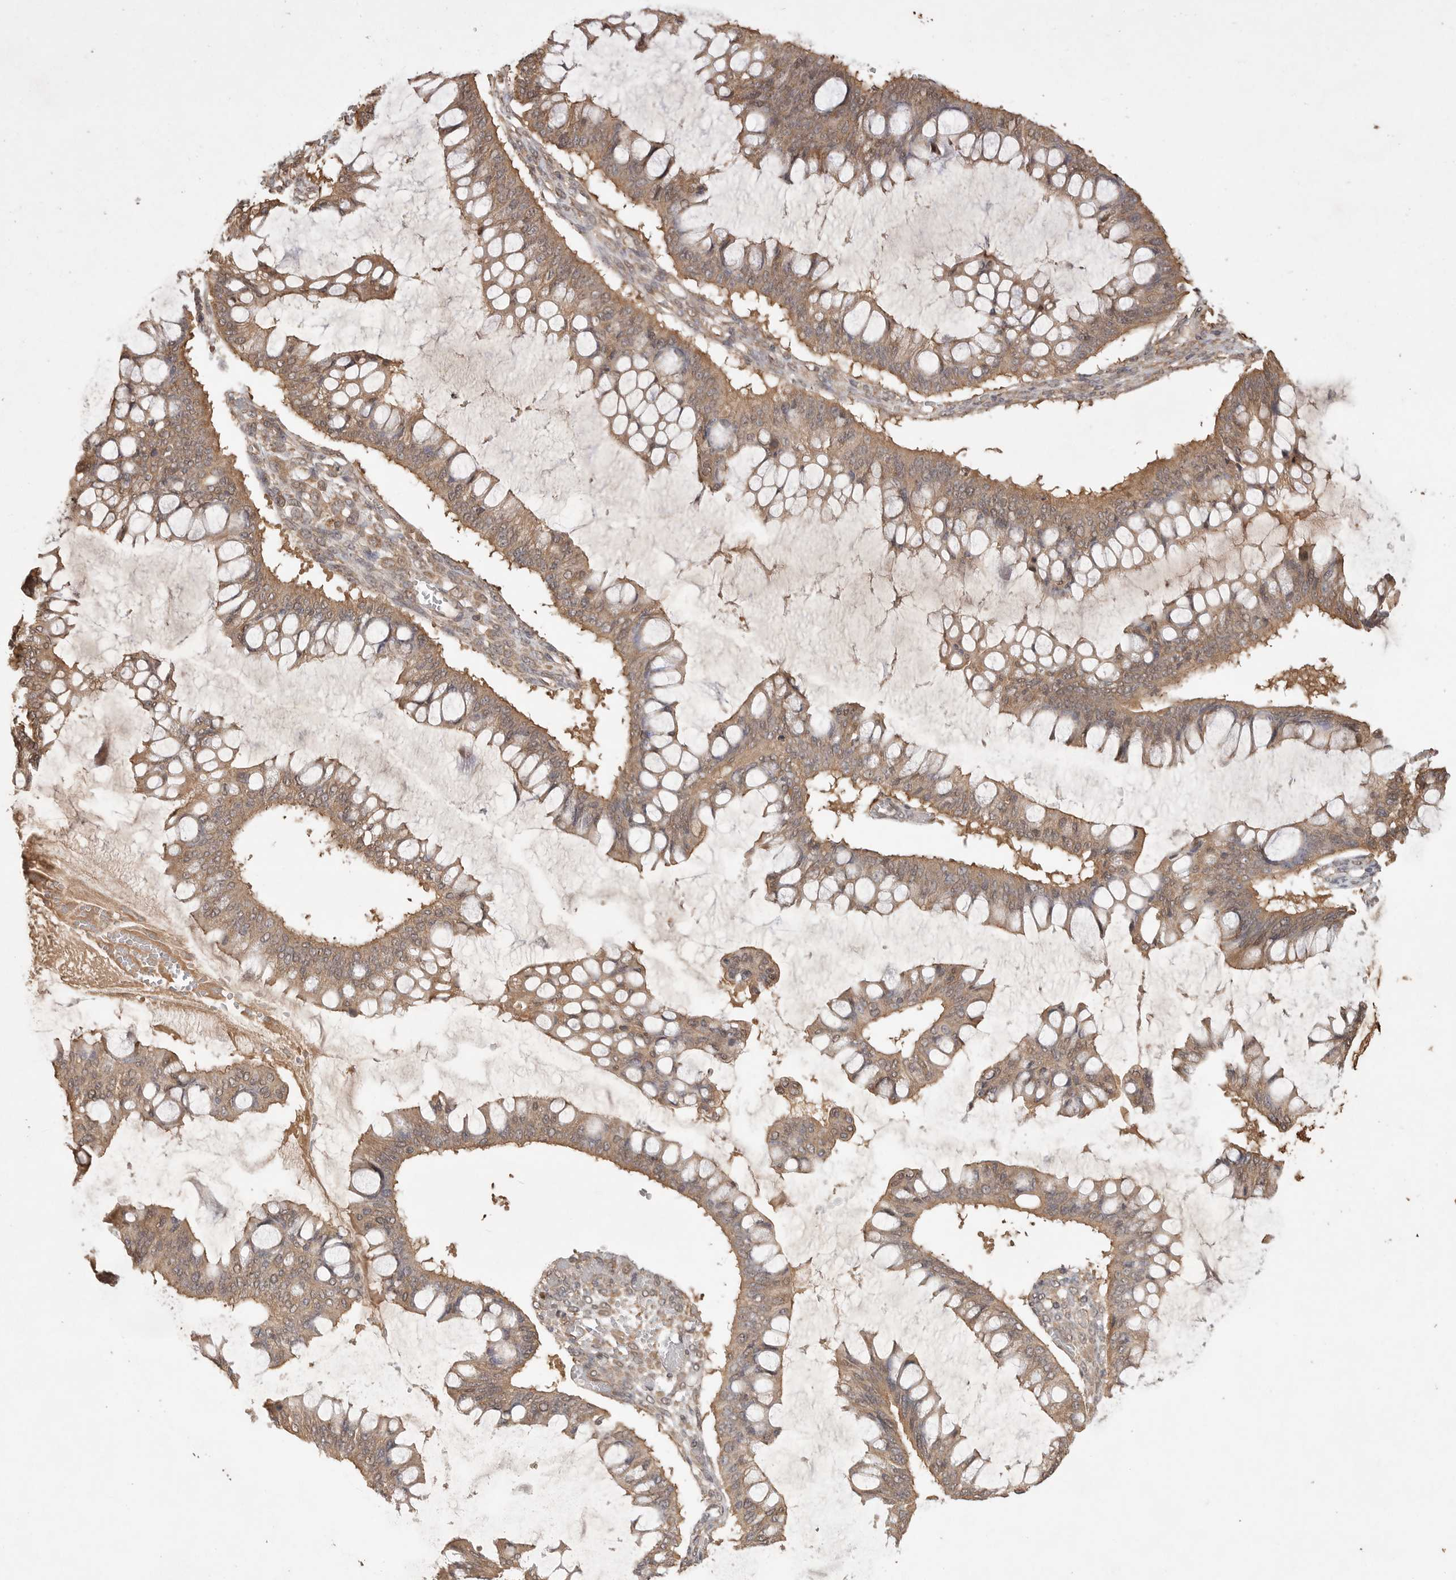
{"staining": {"intensity": "moderate", "quantity": ">75%", "location": "cytoplasmic/membranous"}, "tissue": "ovarian cancer", "cell_type": "Tumor cells", "image_type": "cancer", "snomed": [{"axis": "morphology", "description": "Cystadenocarcinoma, mucinous, NOS"}, {"axis": "topography", "description": "Ovary"}], "caption": "Ovarian mucinous cystadenocarcinoma tissue exhibits moderate cytoplasmic/membranous positivity in about >75% of tumor cells, visualized by immunohistochemistry.", "gene": "PRMT3", "patient": {"sex": "female", "age": 73}}